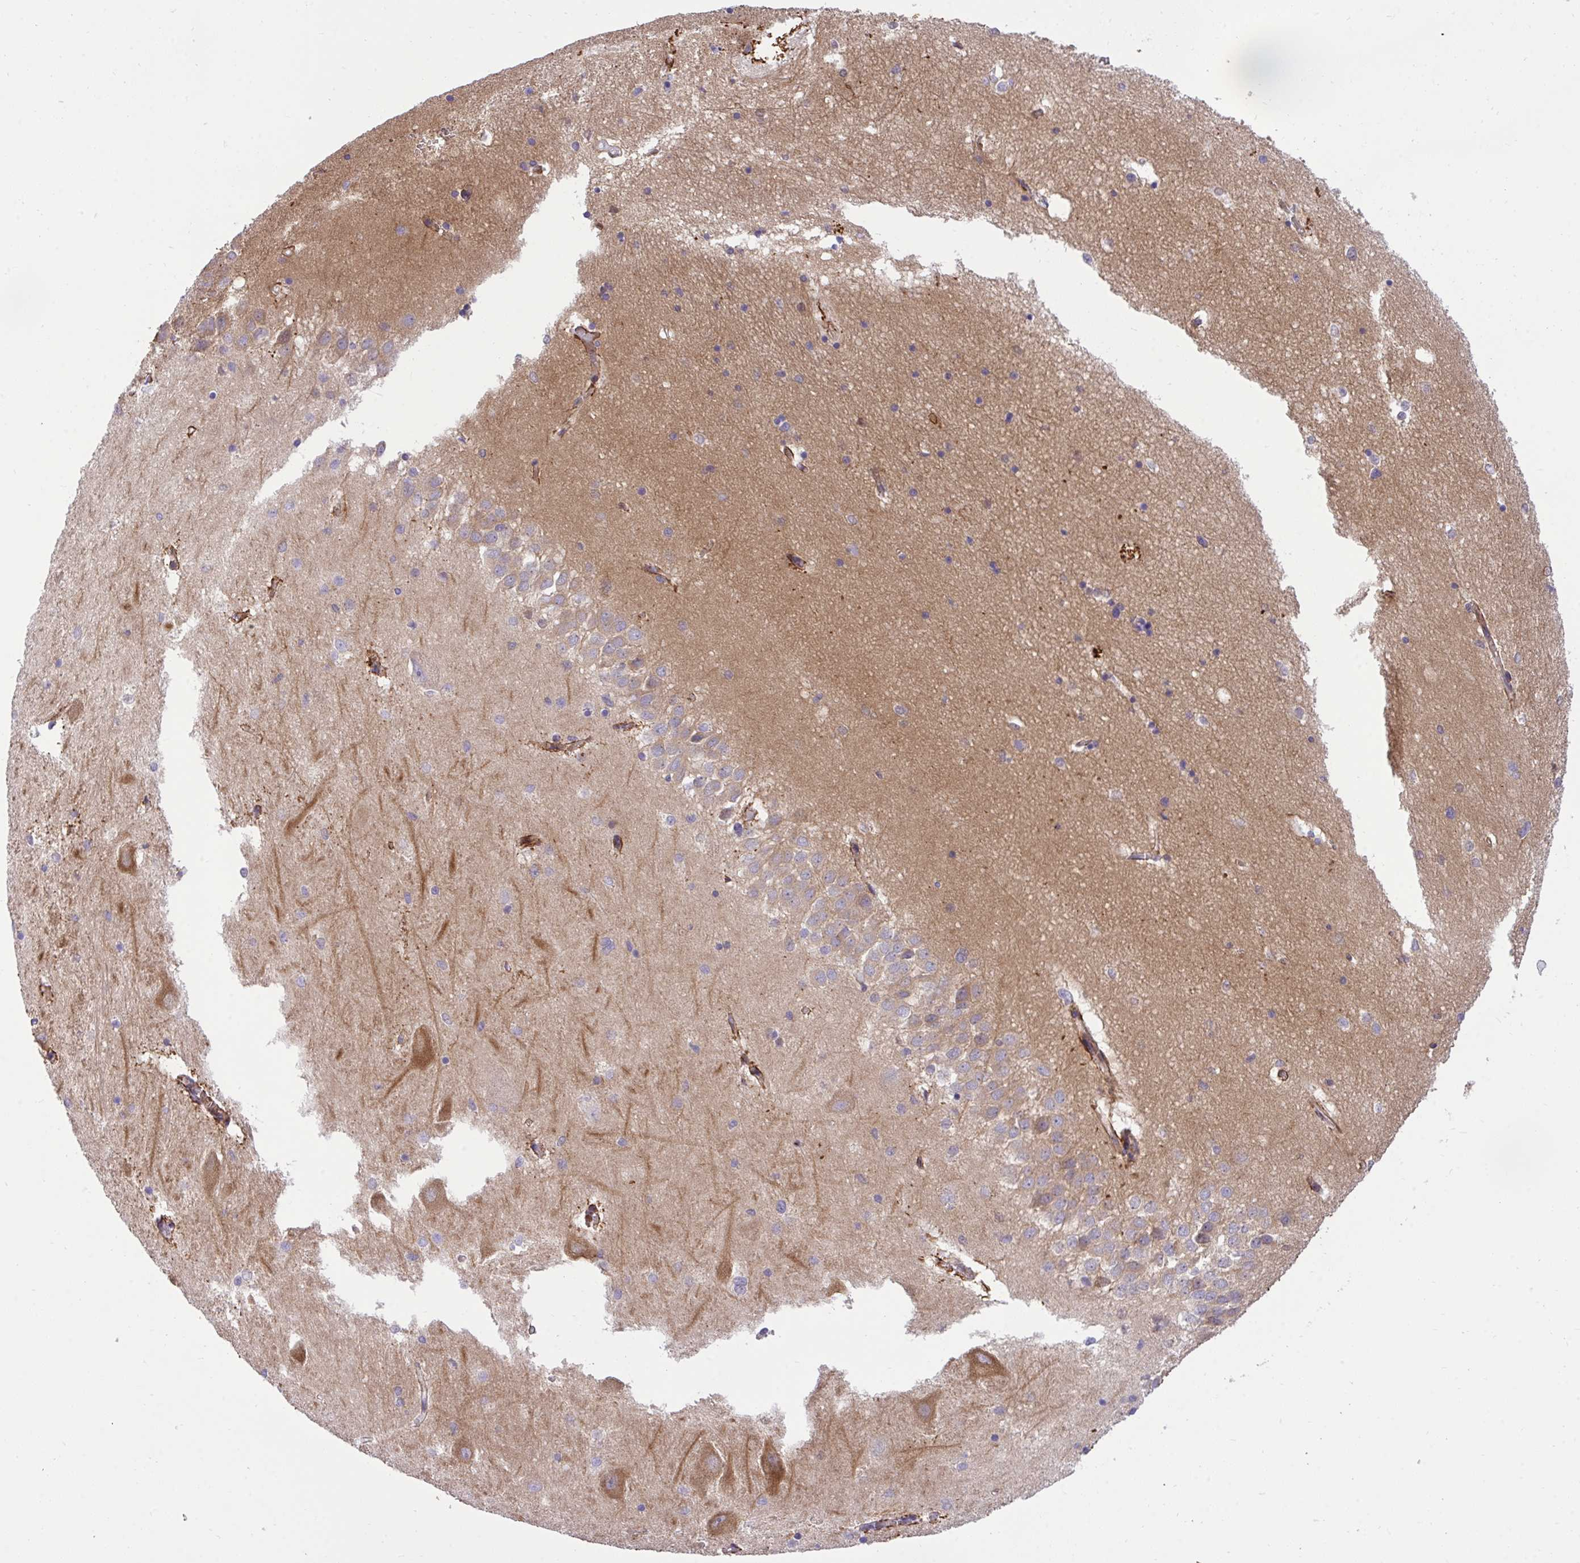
{"staining": {"intensity": "negative", "quantity": "none", "location": "none"}, "tissue": "hippocampus", "cell_type": "Glial cells", "image_type": "normal", "snomed": [{"axis": "morphology", "description": "Normal tissue, NOS"}, {"axis": "topography", "description": "Hippocampus"}], "caption": "Glial cells are negative for protein expression in normal human hippocampus. The staining was performed using DAB (3,3'-diaminobenzidine) to visualize the protein expression in brown, while the nuclei were stained in blue with hematoxylin (Magnification: 20x).", "gene": "TLN2", "patient": {"sex": "male", "age": 58}}